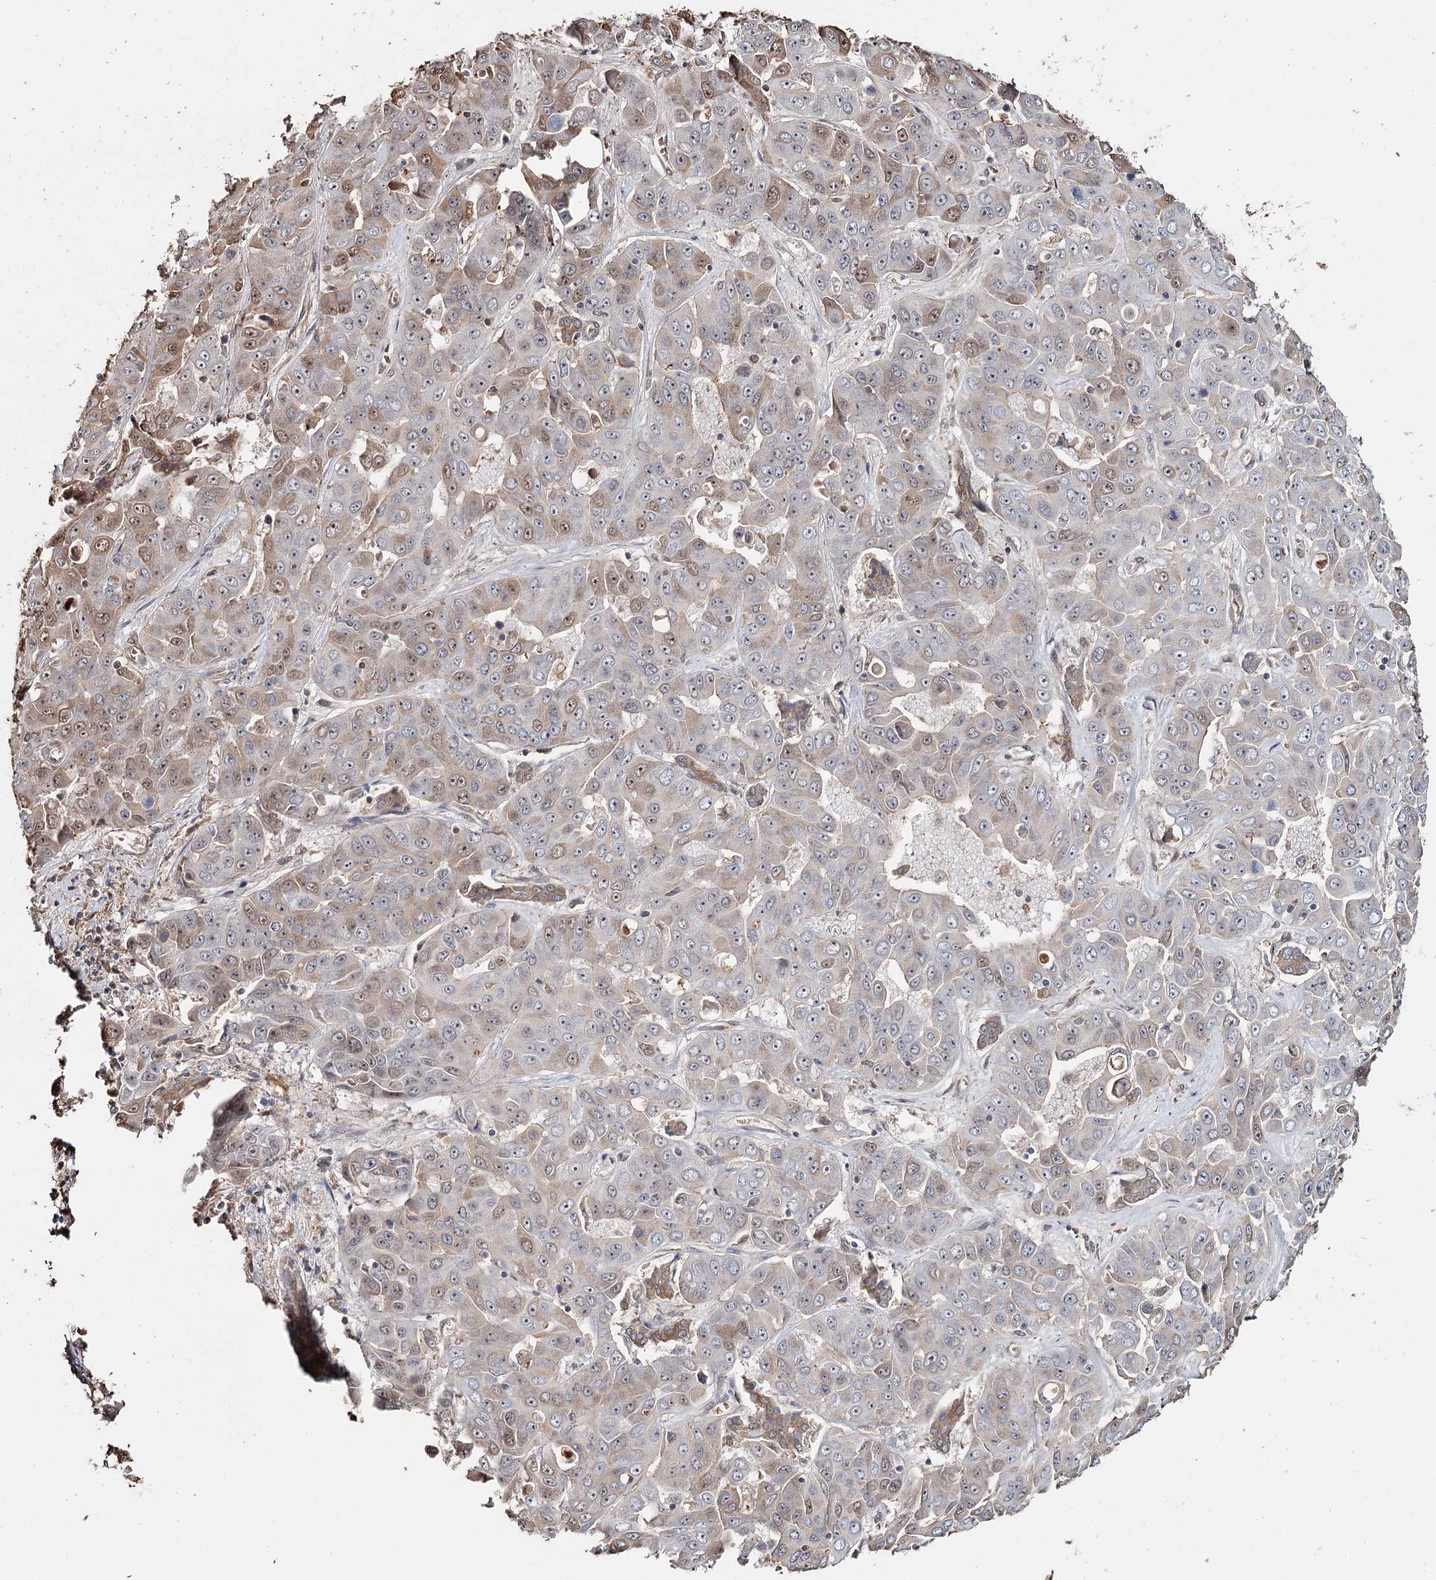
{"staining": {"intensity": "weak", "quantity": ">75%", "location": "cytoplasmic/membranous,nuclear"}, "tissue": "liver cancer", "cell_type": "Tumor cells", "image_type": "cancer", "snomed": [{"axis": "morphology", "description": "Cholangiocarcinoma"}, {"axis": "topography", "description": "Liver"}], "caption": "IHC image of neoplastic tissue: cholangiocarcinoma (liver) stained using immunohistochemistry (IHC) displays low levels of weak protein expression localized specifically in the cytoplasmic/membranous and nuclear of tumor cells, appearing as a cytoplasmic/membranous and nuclear brown color.", "gene": "SYVN1", "patient": {"sex": "female", "age": 52}}